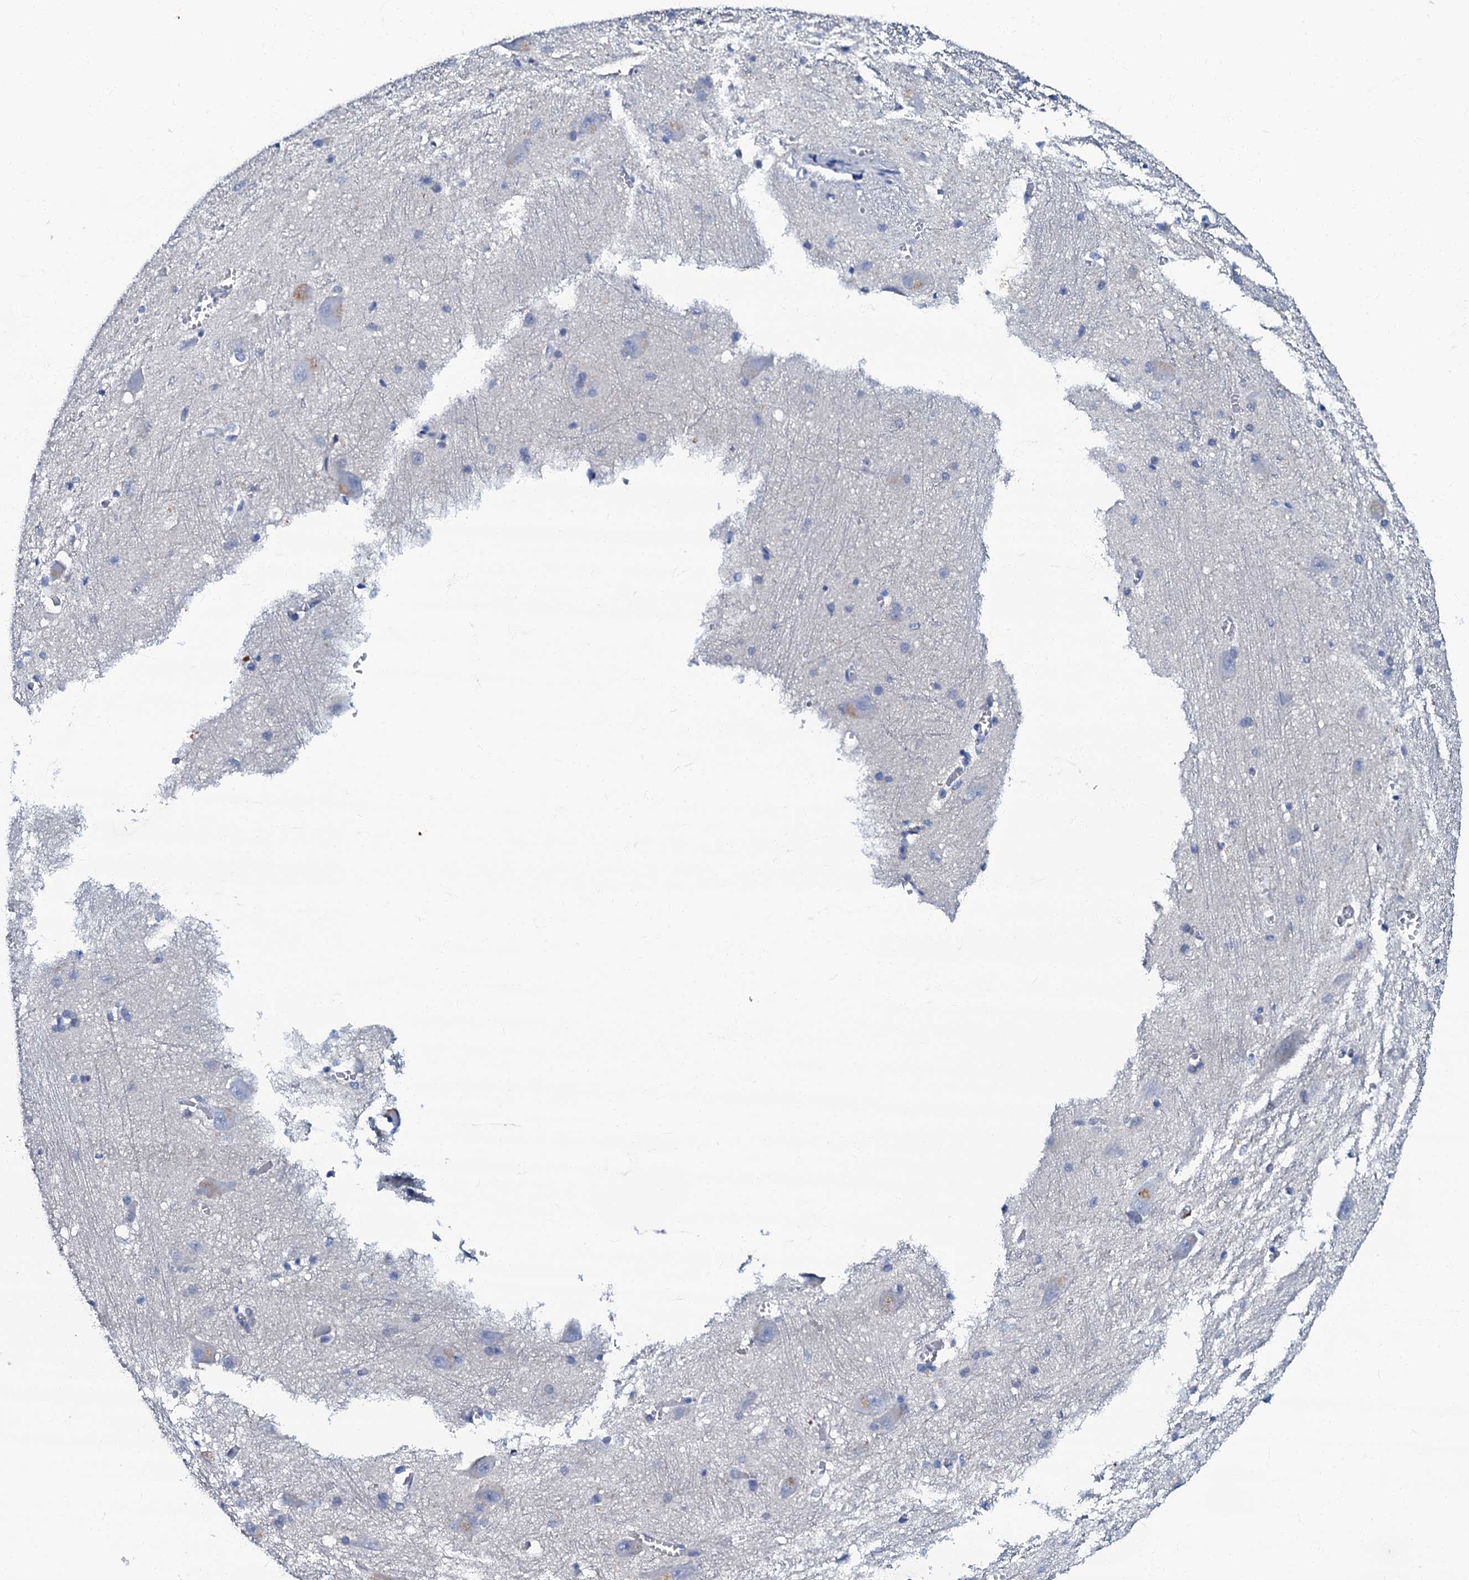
{"staining": {"intensity": "negative", "quantity": "none", "location": "none"}, "tissue": "caudate", "cell_type": "Glial cells", "image_type": "normal", "snomed": [{"axis": "morphology", "description": "Normal tissue, NOS"}, {"axis": "topography", "description": "Lateral ventricle wall"}], "caption": "This is an immunohistochemistry histopathology image of normal caudate. There is no positivity in glial cells.", "gene": "MFSD5", "patient": {"sex": "male", "age": 37}}